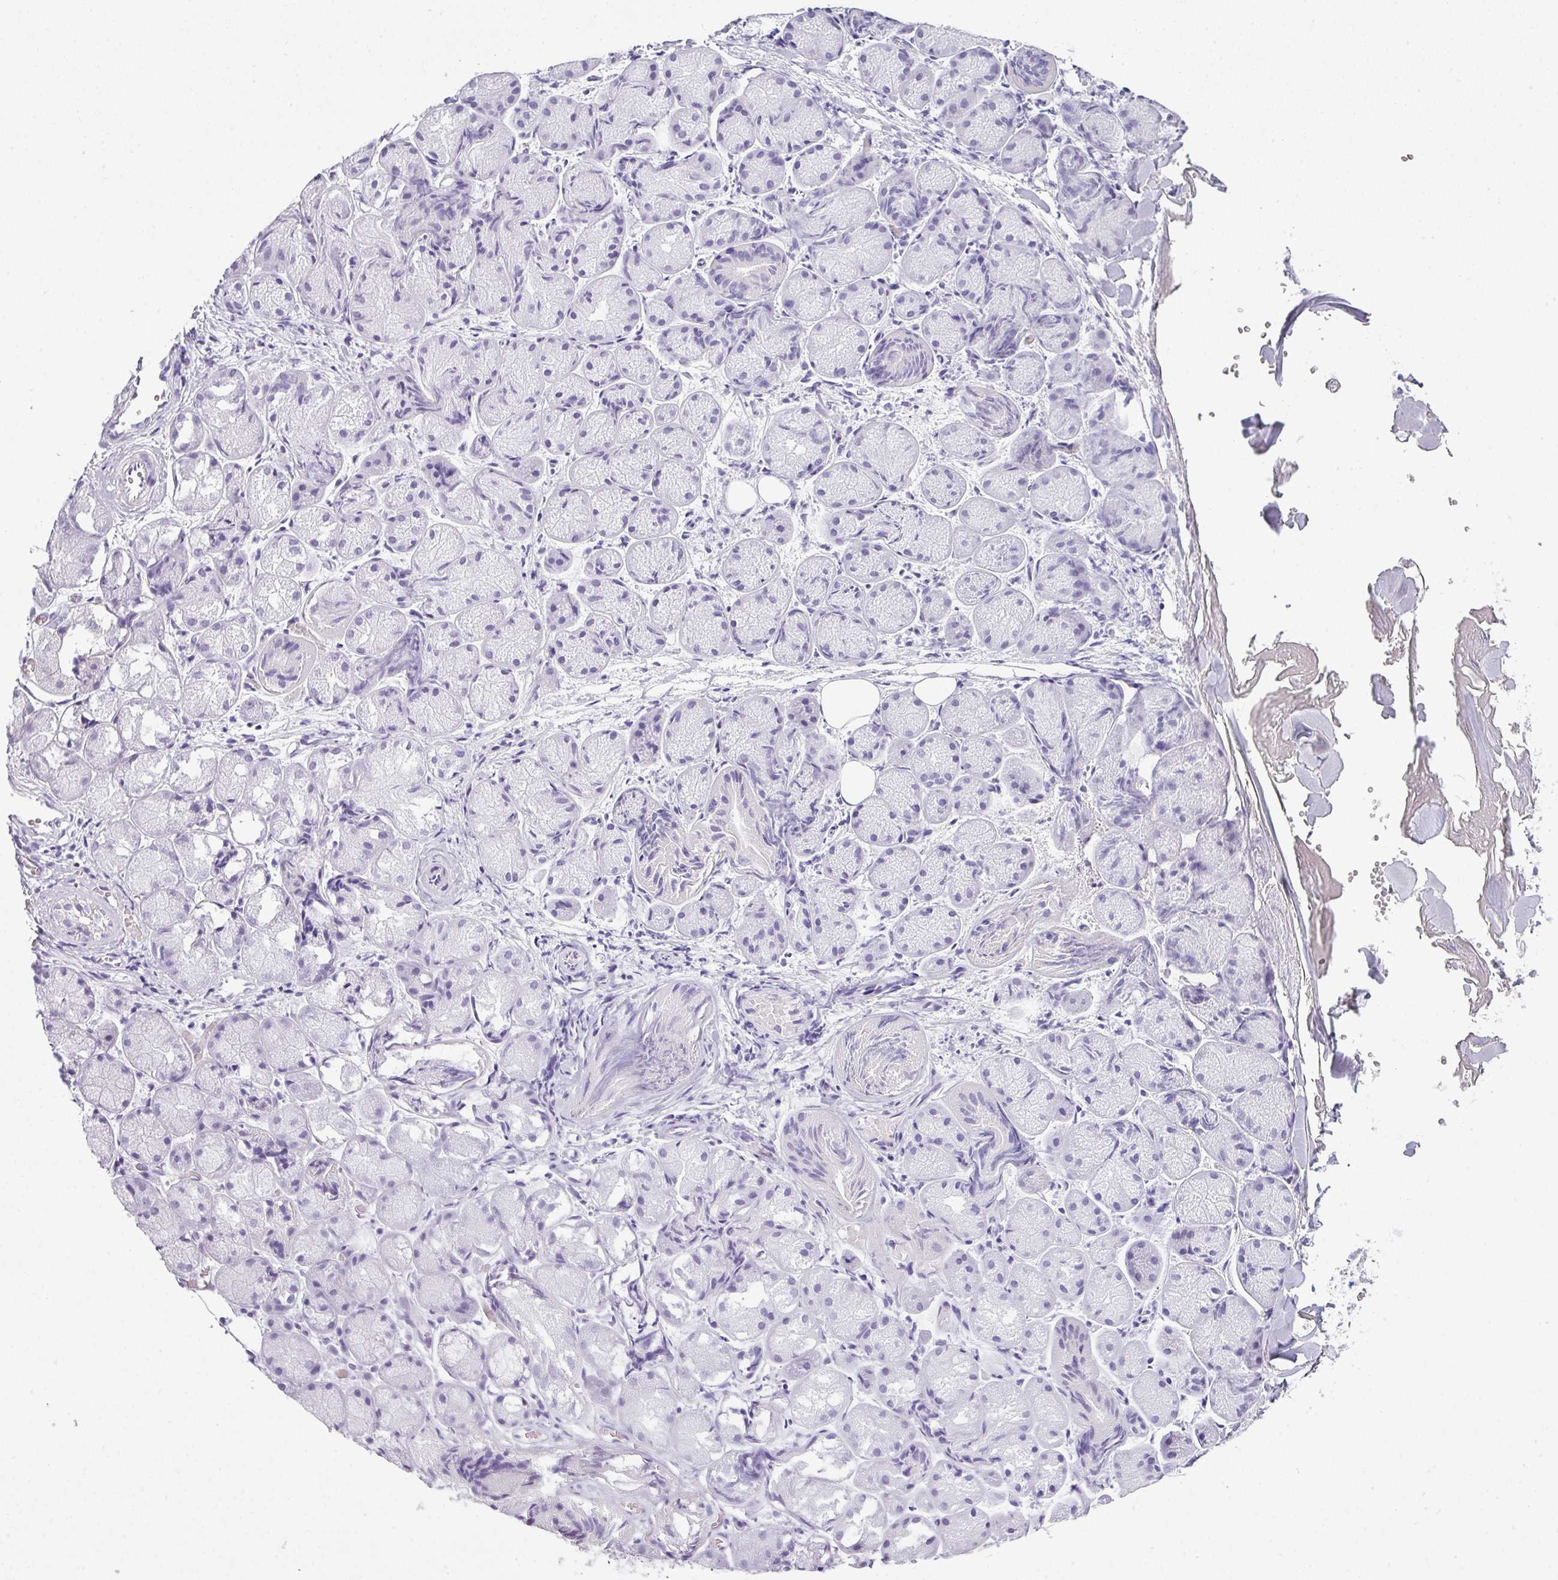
{"staining": {"intensity": "negative", "quantity": "none", "location": "none"}, "tissue": "salivary gland", "cell_type": "Glandular cells", "image_type": "normal", "snomed": [{"axis": "morphology", "description": "Normal tissue, NOS"}, {"axis": "topography", "description": "Salivary gland"}], "caption": "Salivary gland was stained to show a protein in brown. There is no significant positivity in glandular cells. (DAB immunohistochemistry (IHC) visualized using brightfield microscopy, high magnification).", "gene": "SCT", "patient": {"sex": "female", "age": 24}}